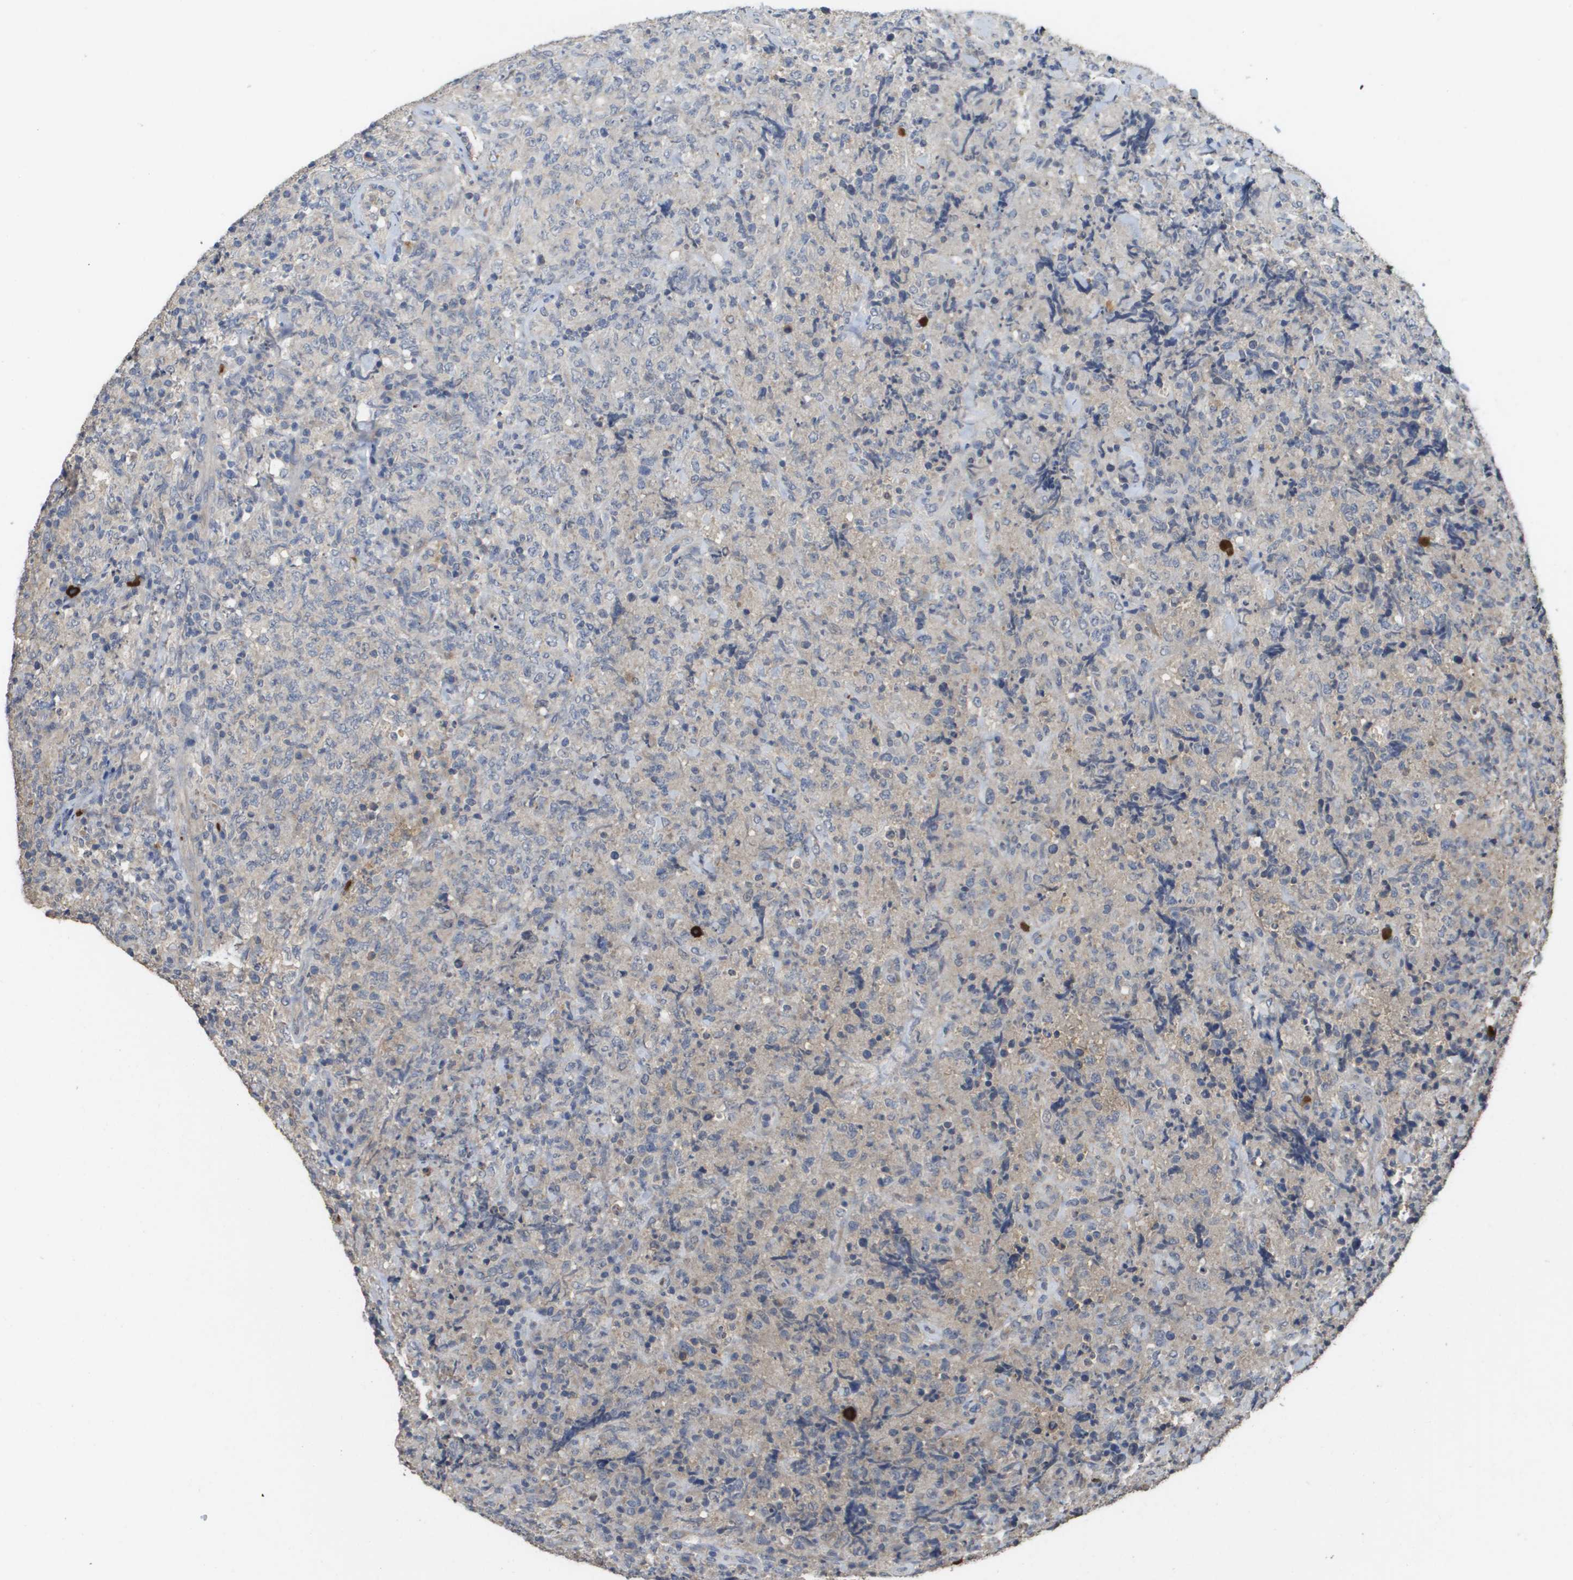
{"staining": {"intensity": "negative", "quantity": "none", "location": "none"}, "tissue": "lymphoma", "cell_type": "Tumor cells", "image_type": "cancer", "snomed": [{"axis": "morphology", "description": "Malignant lymphoma, non-Hodgkin's type, High grade"}, {"axis": "topography", "description": "Tonsil"}], "caption": "DAB (3,3'-diaminobenzidine) immunohistochemical staining of lymphoma shows no significant expression in tumor cells.", "gene": "RAB27B", "patient": {"sex": "female", "age": 36}}